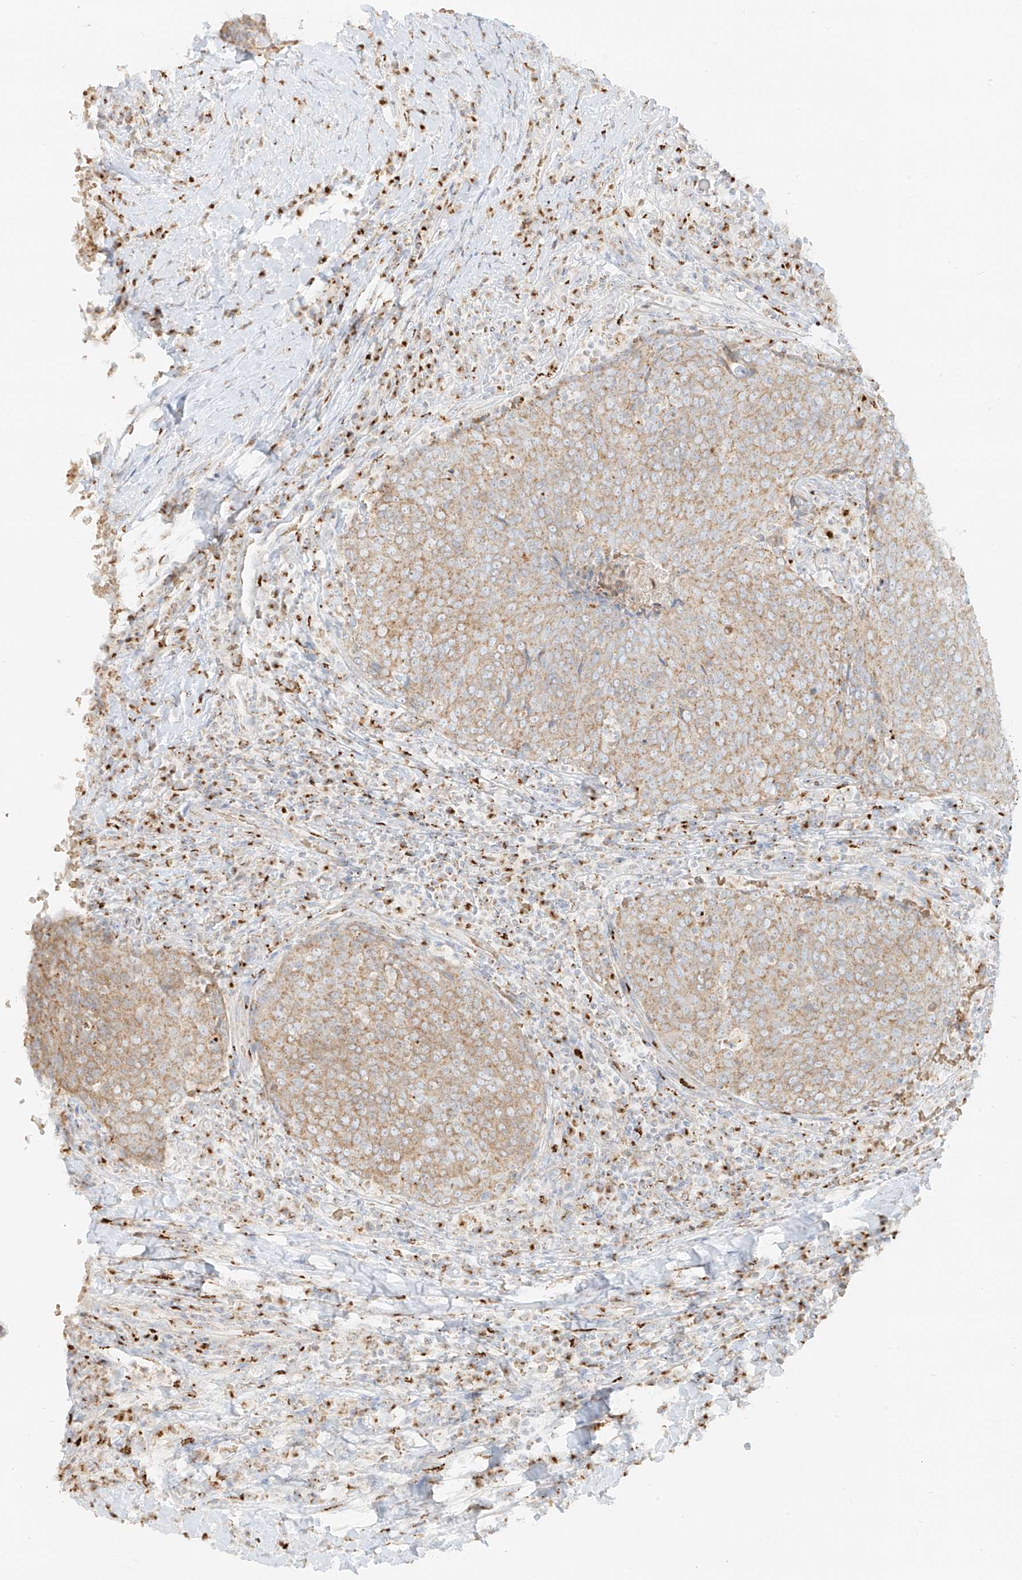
{"staining": {"intensity": "moderate", "quantity": ">75%", "location": "cytoplasmic/membranous"}, "tissue": "head and neck cancer", "cell_type": "Tumor cells", "image_type": "cancer", "snomed": [{"axis": "morphology", "description": "Squamous cell carcinoma, NOS"}, {"axis": "morphology", "description": "Squamous cell carcinoma, metastatic, NOS"}, {"axis": "topography", "description": "Lymph node"}, {"axis": "topography", "description": "Head-Neck"}], "caption": "Immunohistochemistry micrograph of neoplastic tissue: squamous cell carcinoma (head and neck) stained using IHC displays medium levels of moderate protein expression localized specifically in the cytoplasmic/membranous of tumor cells, appearing as a cytoplasmic/membranous brown color.", "gene": "TMEM87B", "patient": {"sex": "male", "age": 62}}